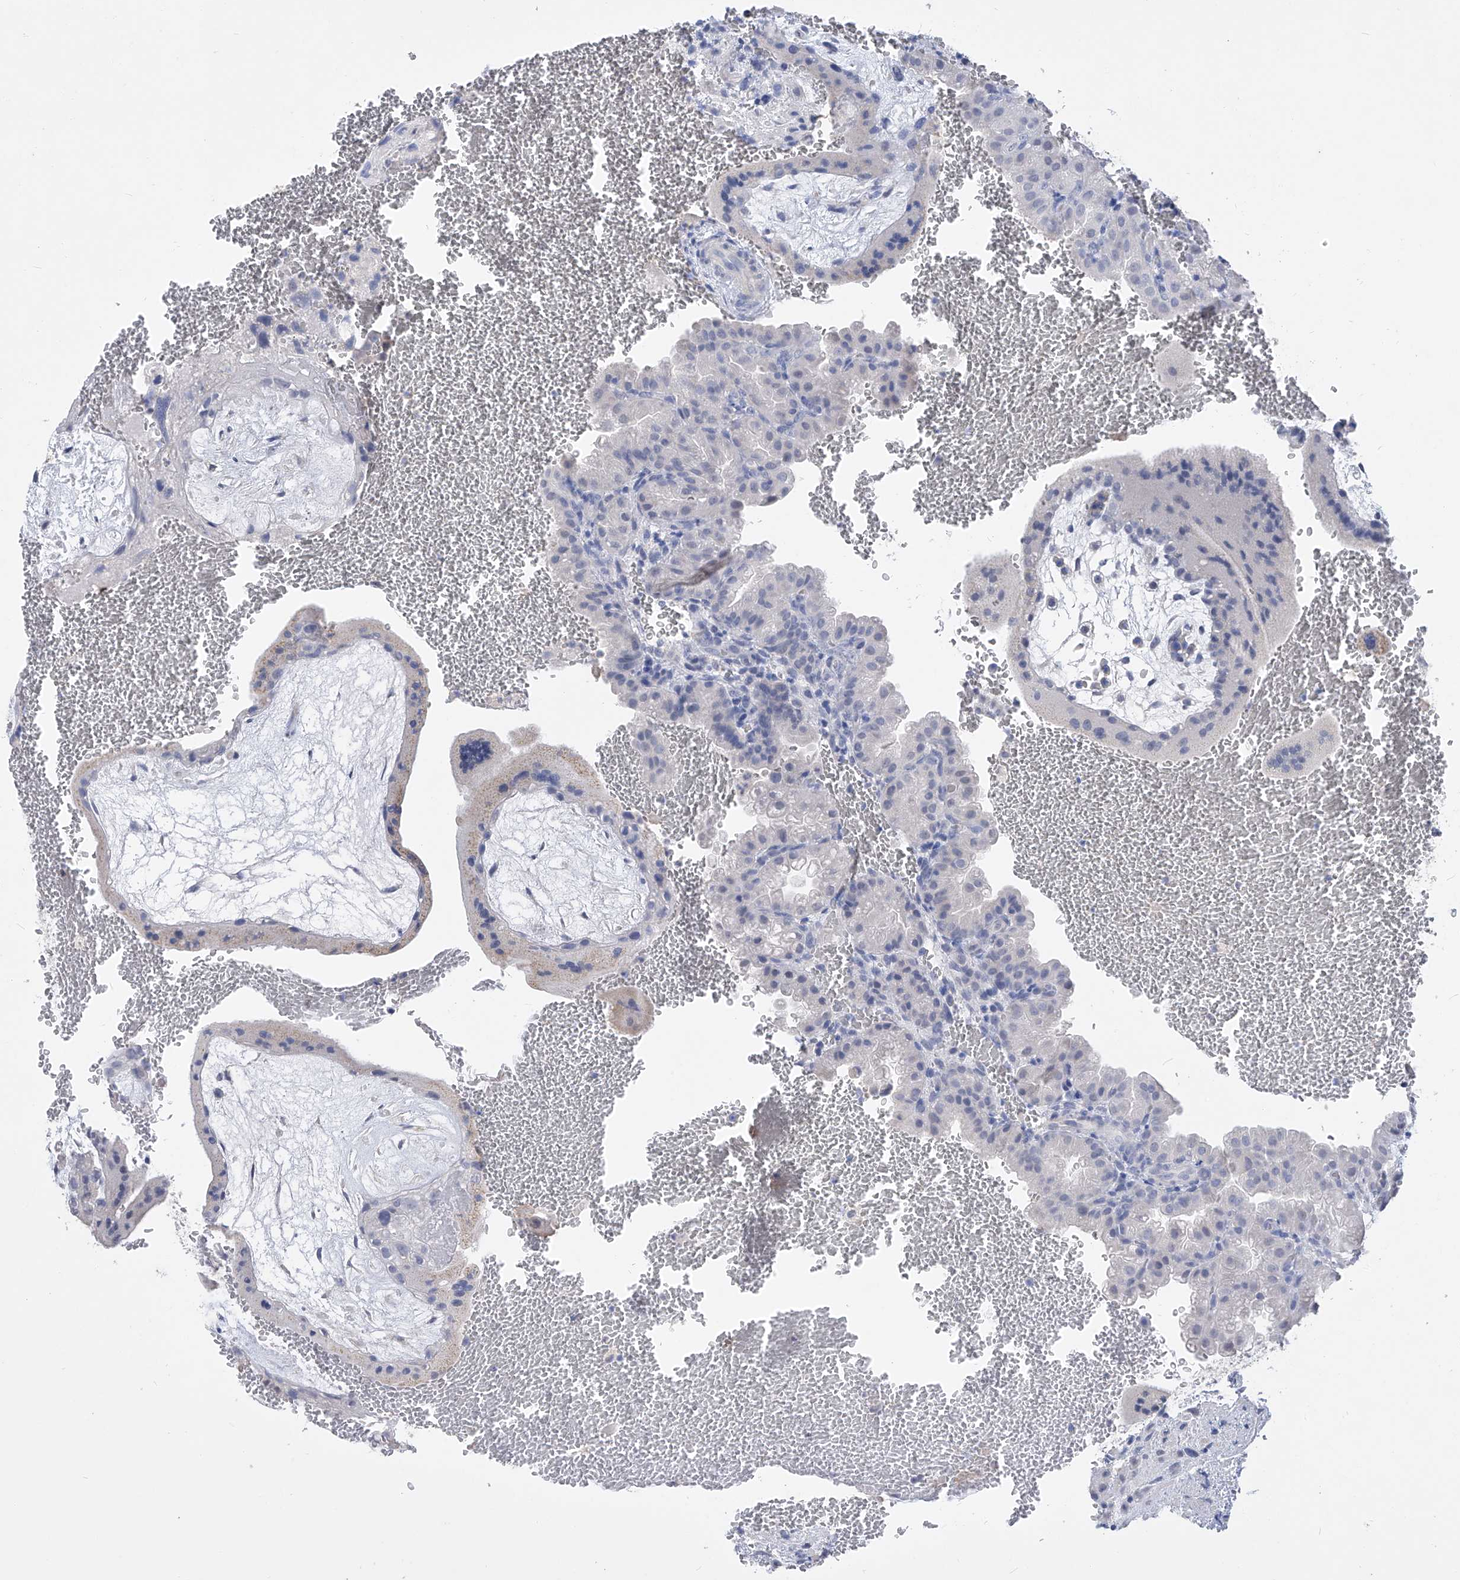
{"staining": {"intensity": "weak", "quantity": "25%-75%", "location": "cytoplasmic/membranous"}, "tissue": "placenta", "cell_type": "Decidual cells", "image_type": "normal", "snomed": [{"axis": "morphology", "description": "Normal tissue, NOS"}, {"axis": "topography", "description": "Placenta"}], "caption": "Immunohistochemical staining of benign placenta reveals low levels of weak cytoplasmic/membranous positivity in approximately 25%-75% of decidual cells. The staining was performed using DAB (3,3'-diaminobenzidine) to visualize the protein expression in brown, while the nuclei were stained in blue with hematoxylin (Magnification: 20x).", "gene": "ADRA1A", "patient": {"sex": "female", "age": 35}}